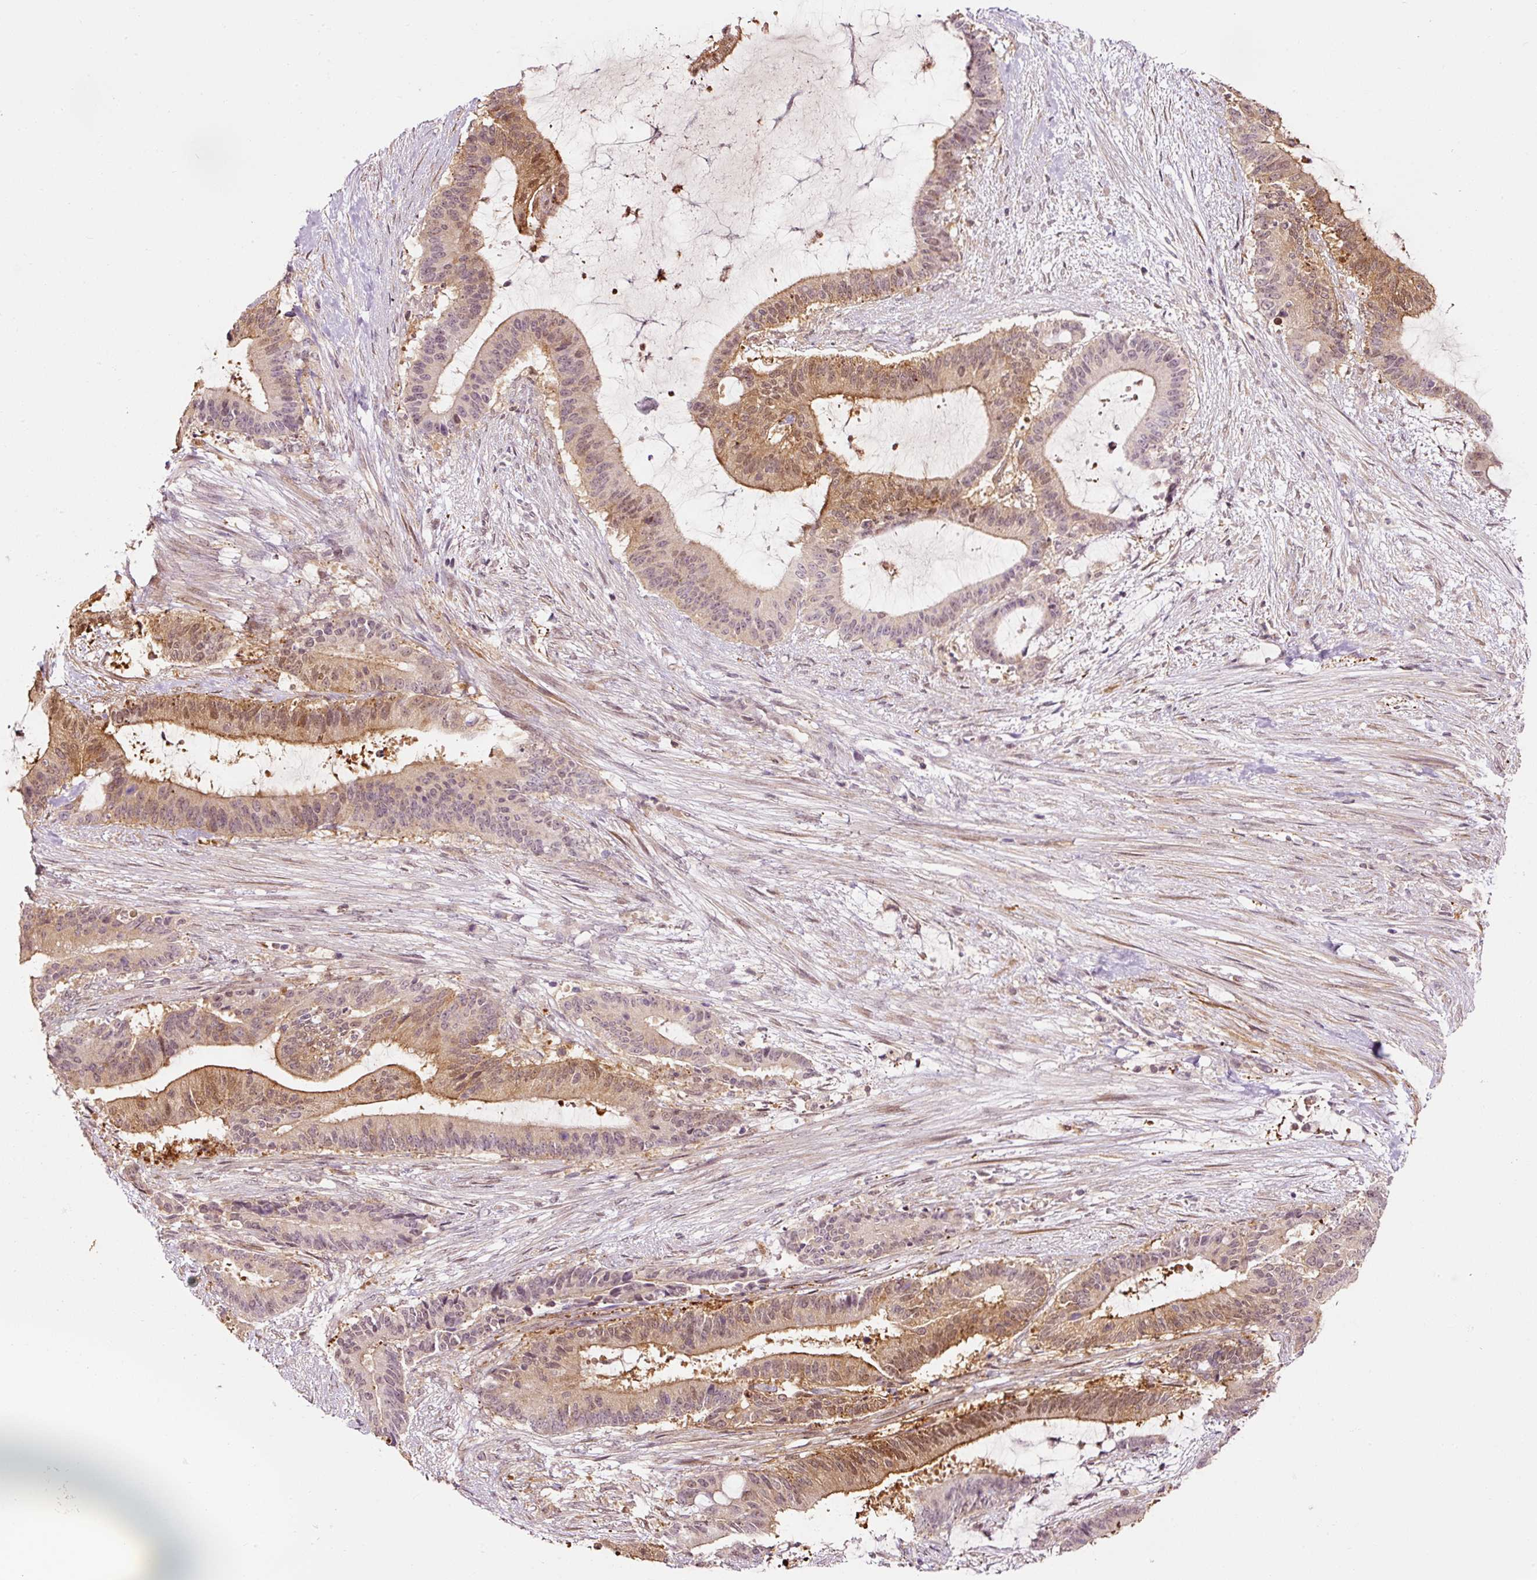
{"staining": {"intensity": "moderate", "quantity": "25%-75%", "location": "cytoplasmic/membranous,nuclear"}, "tissue": "liver cancer", "cell_type": "Tumor cells", "image_type": "cancer", "snomed": [{"axis": "morphology", "description": "Normal tissue, NOS"}, {"axis": "morphology", "description": "Cholangiocarcinoma"}, {"axis": "topography", "description": "Liver"}, {"axis": "topography", "description": "Peripheral nerve tissue"}], "caption": "This image exhibits immunohistochemistry (IHC) staining of liver cancer, with medium moderate cytoplasmic/membranous and nuclear staining in approximately 25%-75% of tumor cells.", "gene": "FBXL14", "patient": {"sex": "female", "age": 73}}